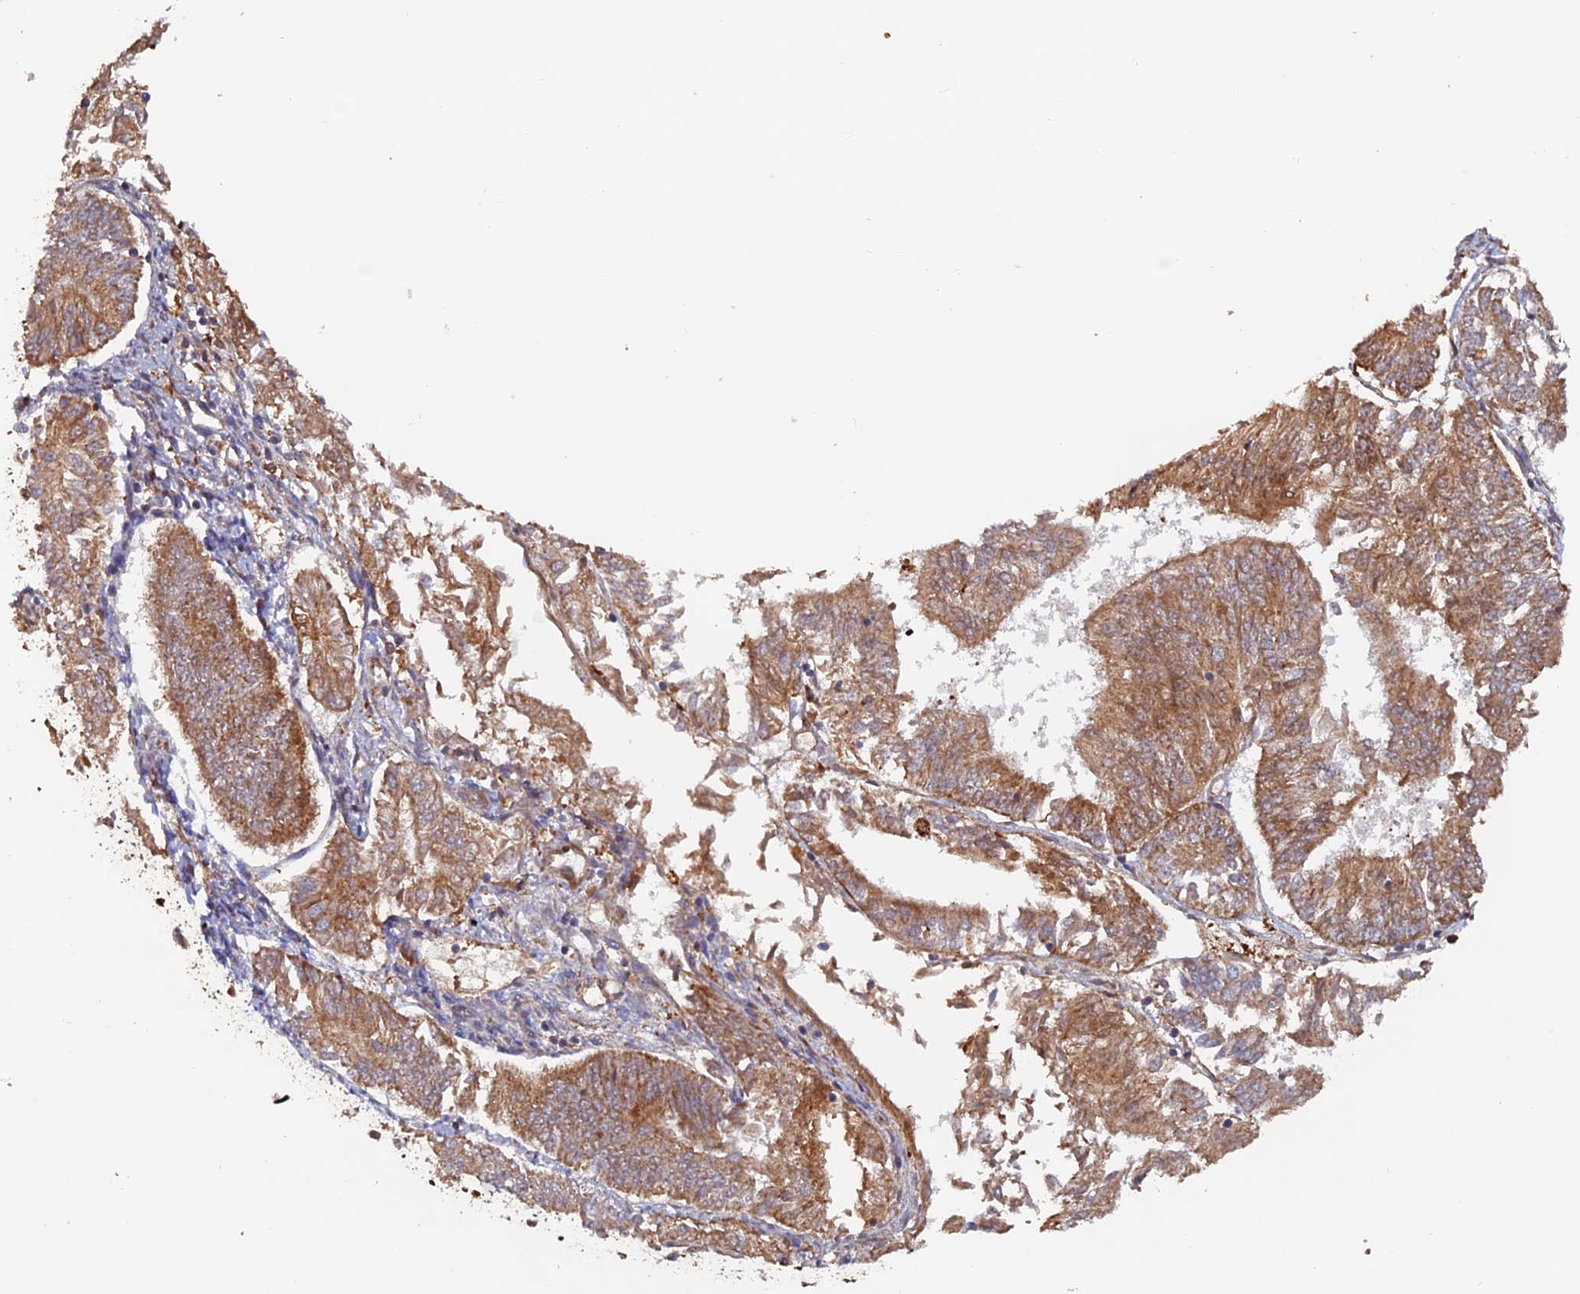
{"staining": {"intensity": "moderate", "quantity": ">75%", "location": "cytoplasmic/membranous"}, "tissue": "endometrial cancer", "cell_type": "Tumor cells", "image_type": "cancer", "snomed": [{"axis": "morphology", "description": "Adenocarcinoma, NOS"}, {"axis": "topography", "description": "Endometrium"}], "caption": "This photomicrograph displays immunohistochemistry staining of endometrial adenocarcinoma, with medium moderate cytoplasmic/membranous staining in about >75% of tumor cells.", "gene": "DTYMK", "patient": {"sex": "female", "age": 58}}